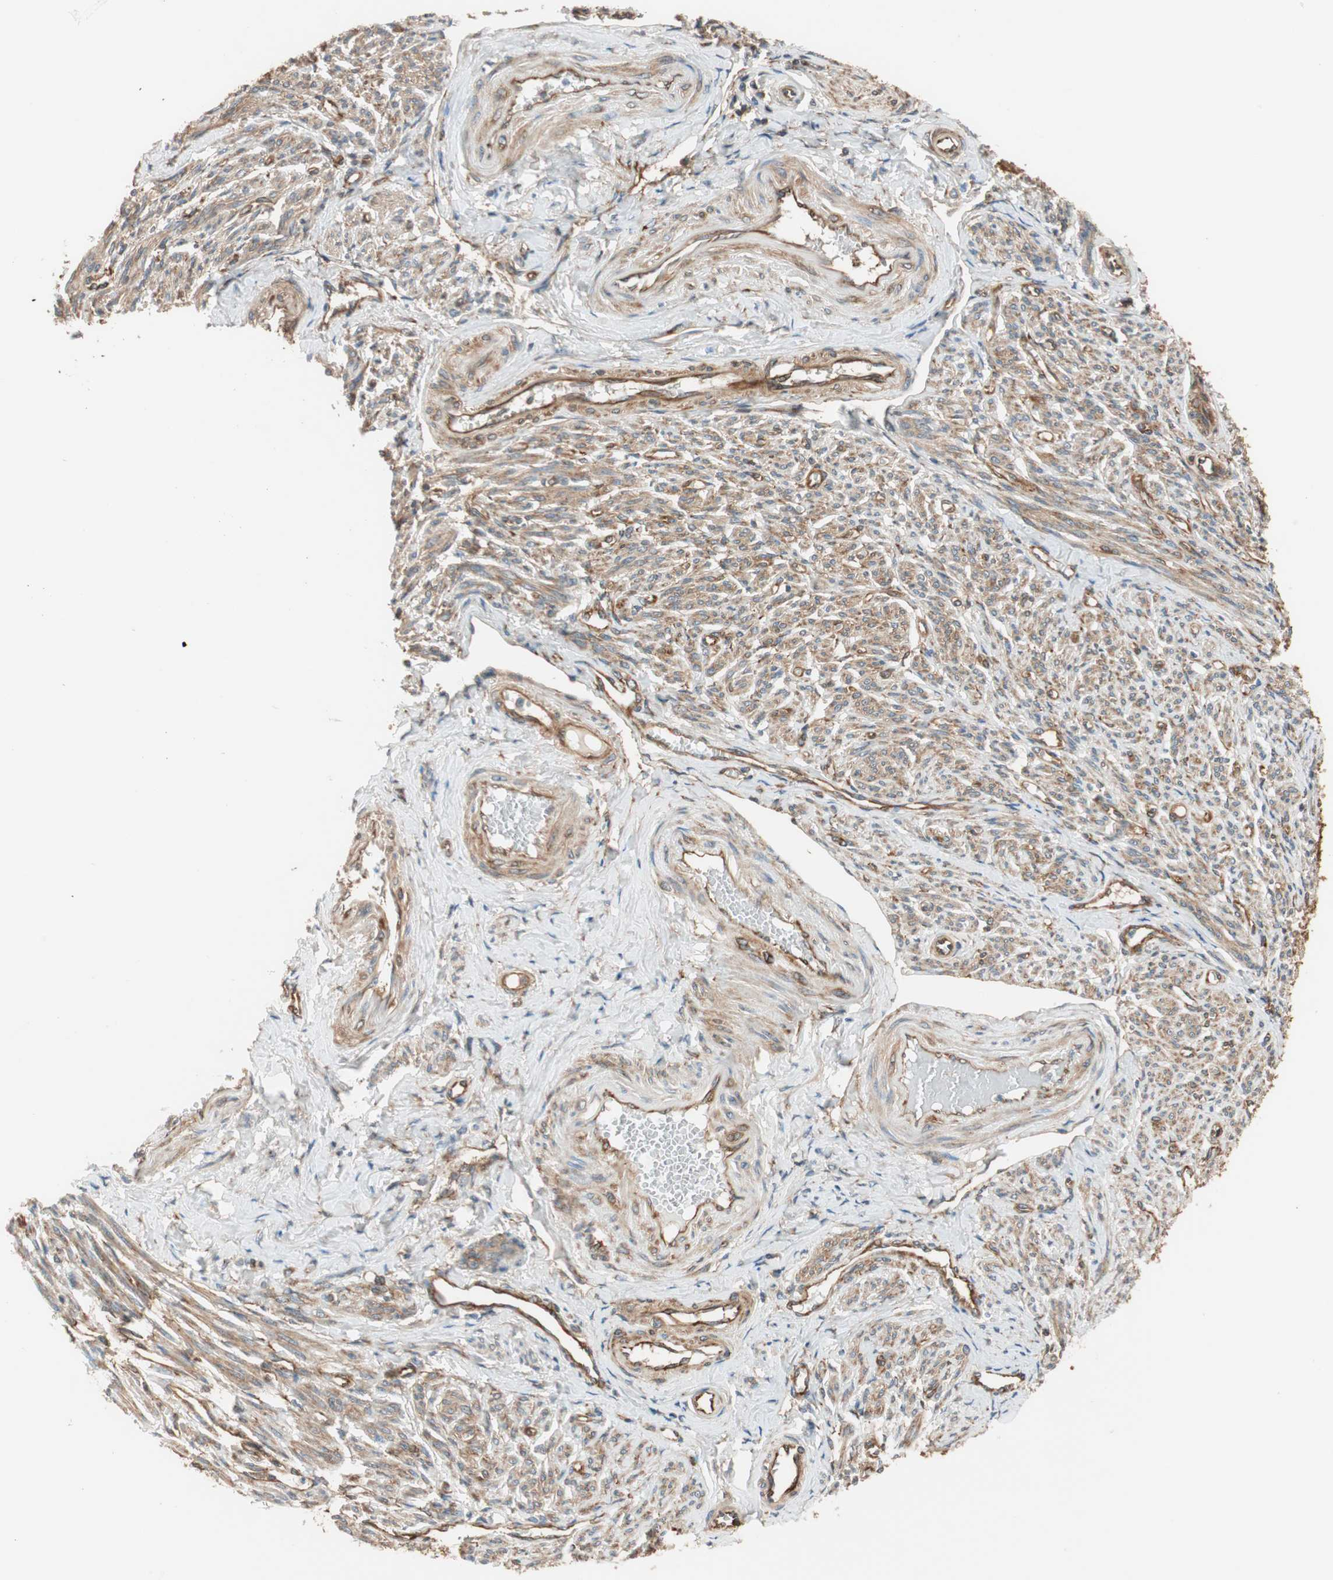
{"staining": {"intensity": "moderate", "quantity": ">75%", "location": "cytoplasmic/membranous"}, "tissue": "smooth muscle", "cell_type": "Smooth muscle cells", "image_type": "normal", "snomed": [{"axis": "morphology", "description": "Normal tissue, NOS"}, {"axis": "topography", "description": "Smooth muscle"}], "caption": "Smooth muscle stained with DAB IHC displays medium levels of moderate cytoplasmic/membranous positivity in approximately >75% of smooth muscle cells.", "gene": "WASL", "patient": {"sex": "female", "age": 65}}